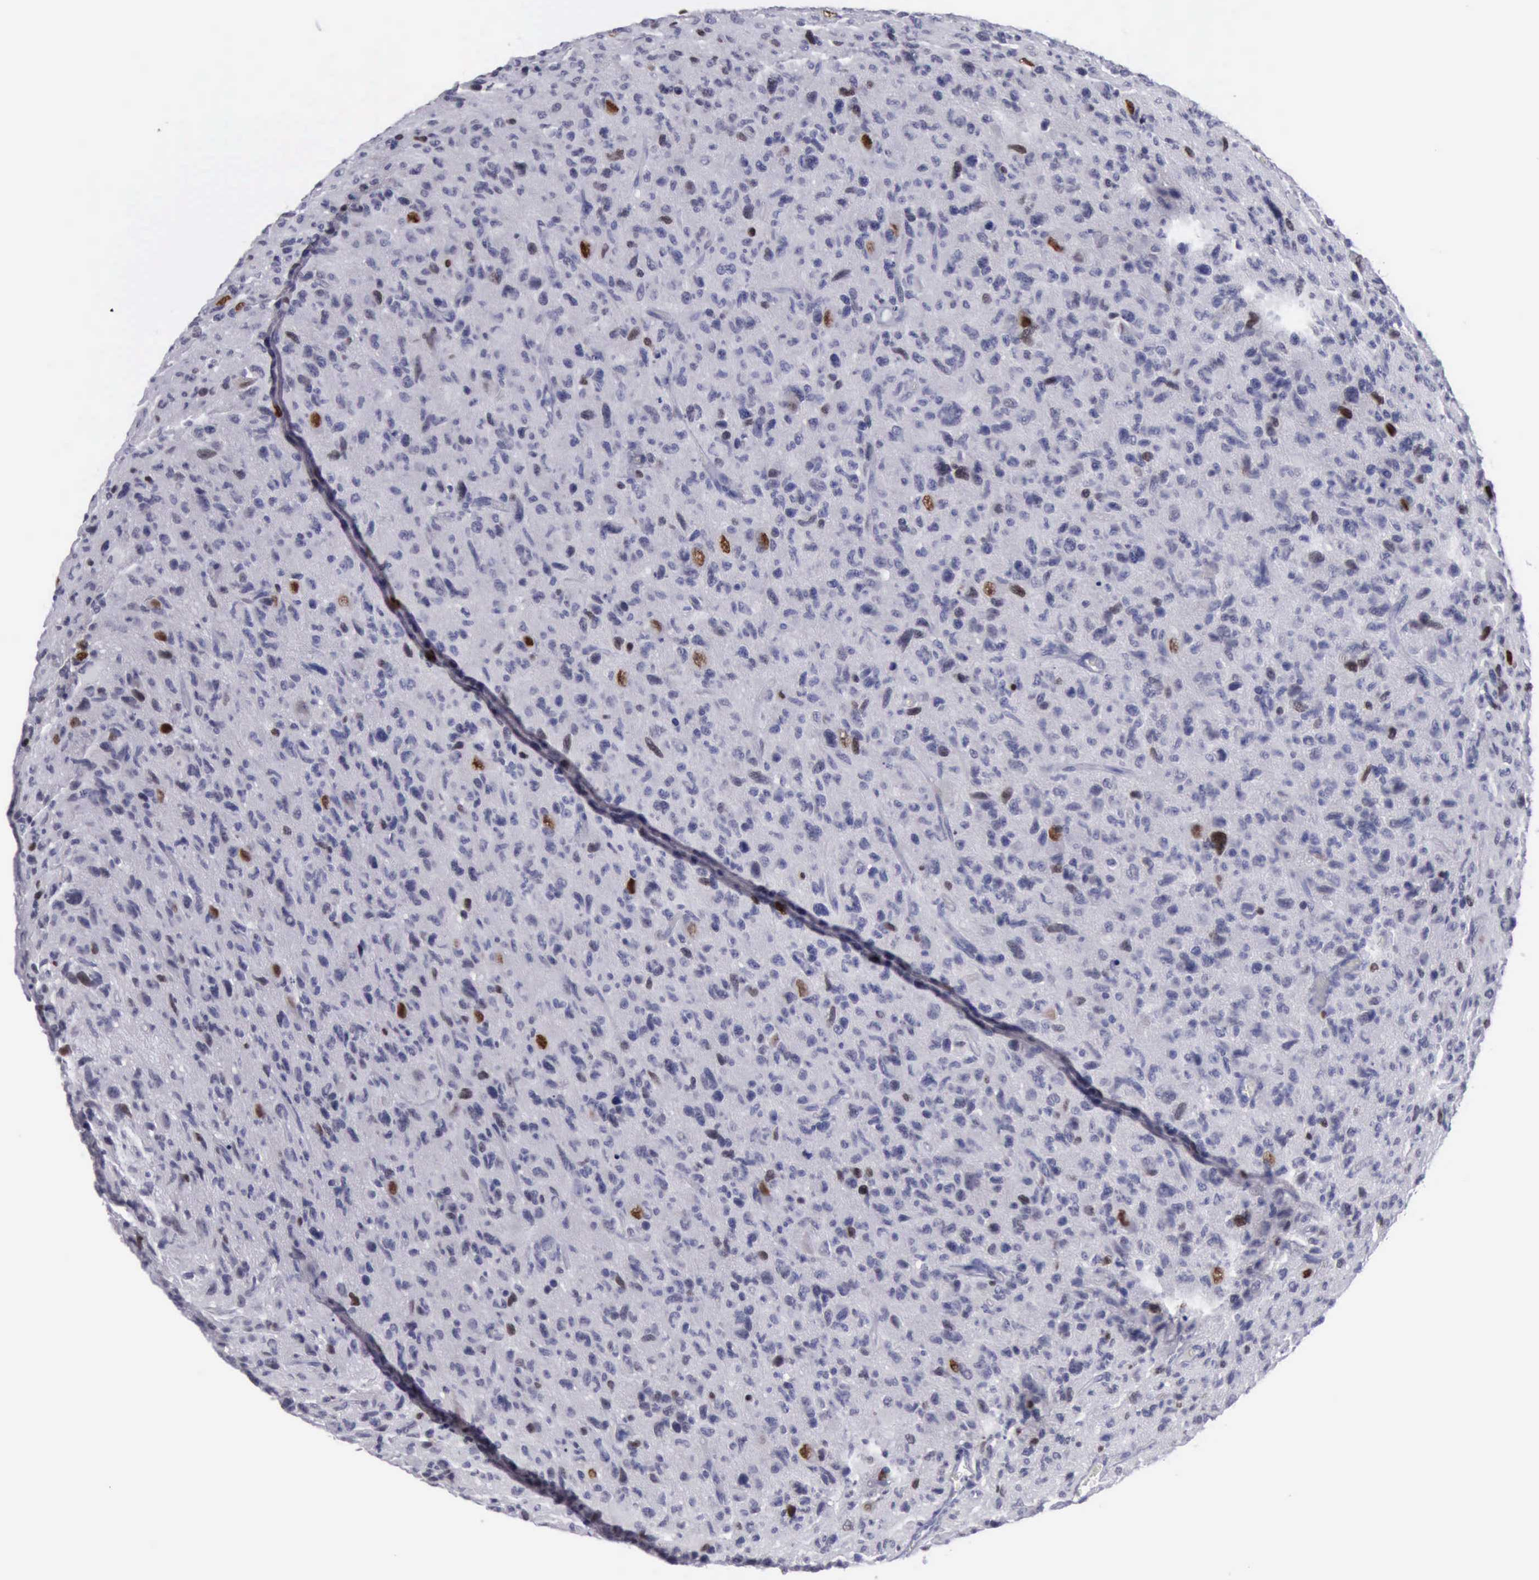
{"staining": {"intensity": "negative", "quantity": "none", "location": "none"}, "tissue": "glioma", "cell_type": "Tumor cells", "image_type": "cancer", "snomed": [{"axis": "morphology", "description": "Glioma, malignant, High grade"}, {"axis": "topography", "description": "Brain"}], "caption": "High magnification brightfield microscopy of glioma stained with DAB (3,3'-diaminobenzidine) (brown) and counterstained with hematoxylin (blue): tumor cells show no significant positivity.", "gene": "SATB2", "patient": {"sex": "female", "age": 60}}